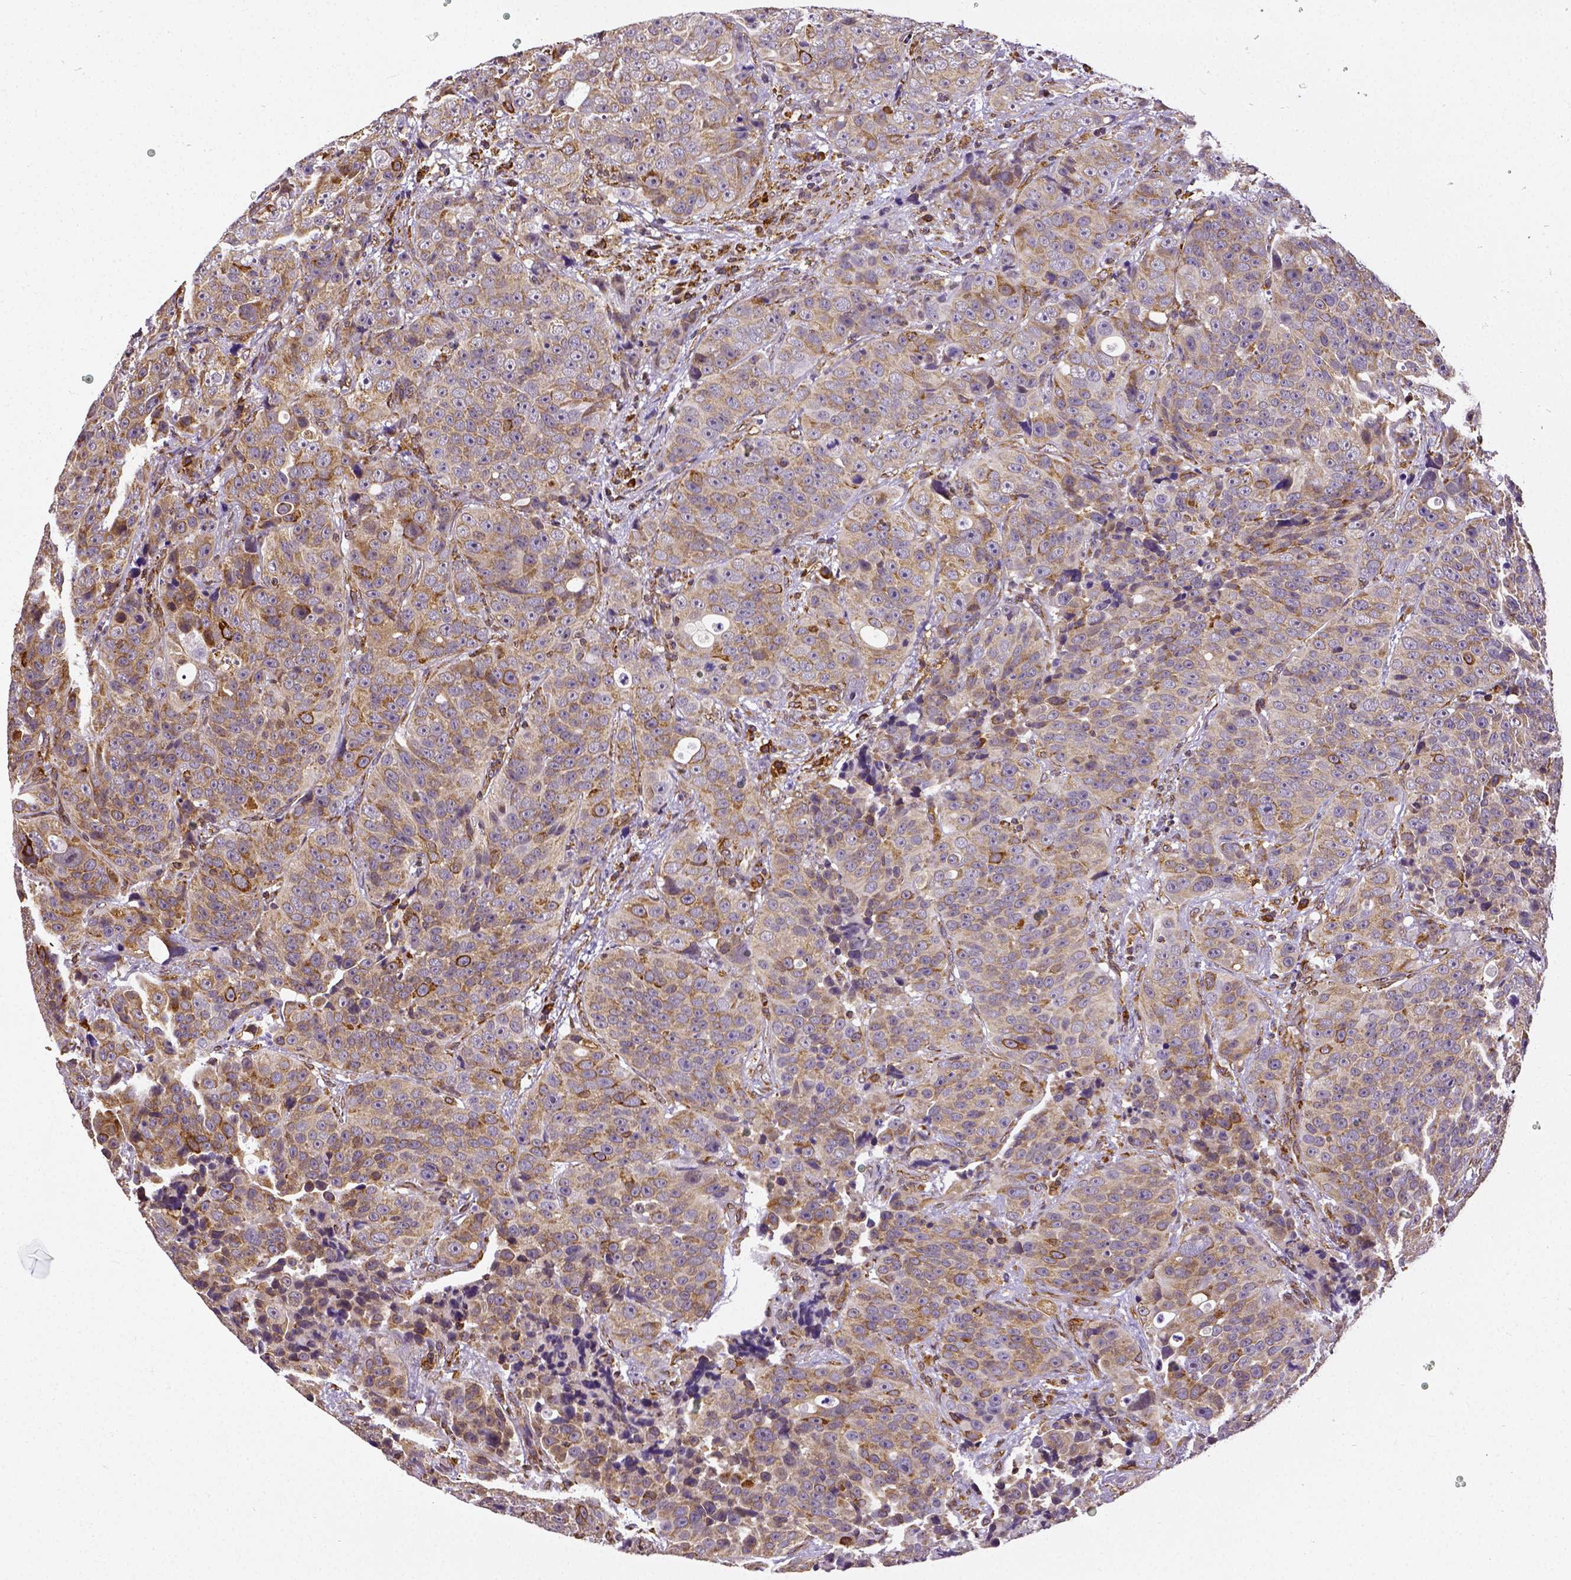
{"staining": {"intensity": "weak", "quantity": ">75%", "location": "cytoplasmic/membranous"}, "tissue": "urothelial cancer", "cell_type": "Tumor cells", "image_type": "cancer", "snomed": [{"axis": "morphology", "description": "Urothelial carcinoma, NOS"}, {"axis": "topography", "description": "Urinary bladder"}], "caption": "There is low levels of weak cytoplasmic/membranous staining in tumor cells of urothelial cancer, as demonstrated by immunohistochemical staining (brown color).", "gene": "MTDH", "patient": {"sex": "male", "age": 52}}